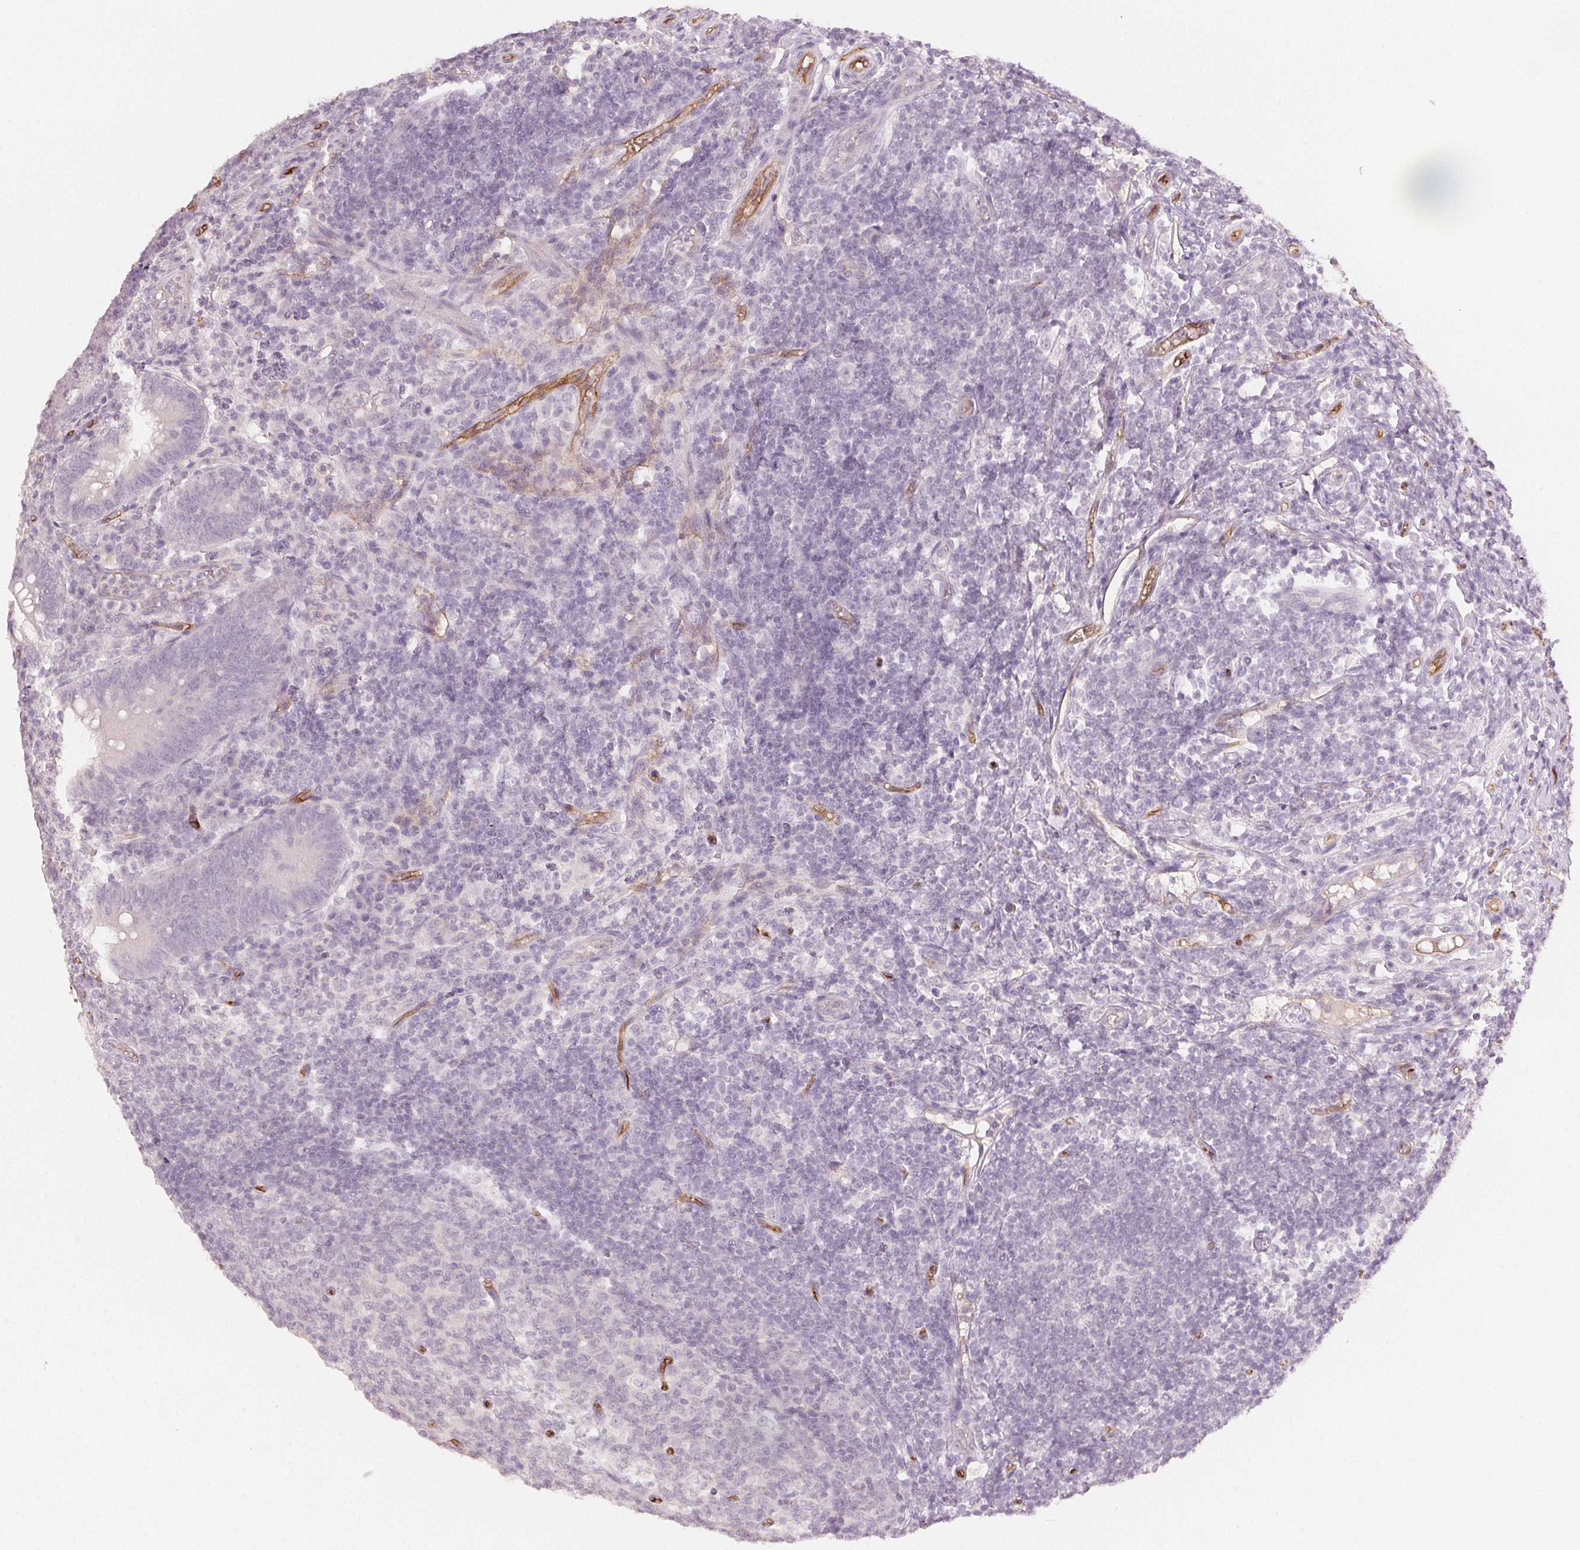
{"staining": {"intensity": "negative", "quantity": "none", "location": "none"}, "tissue": "appendix", "cell_type": "Glandular cells", "image_type": "normal", "snomed": [{"axis": "morphology", "description": "Normal tissue, NOS"}, {"axis": "topography", "description": "Appendix"}], "caption": "The histopathology image demonstrates no staining of glandular cells in normal appendix.", "gene": "PODXL", "patient": {"sex": "male", "age": 18}}